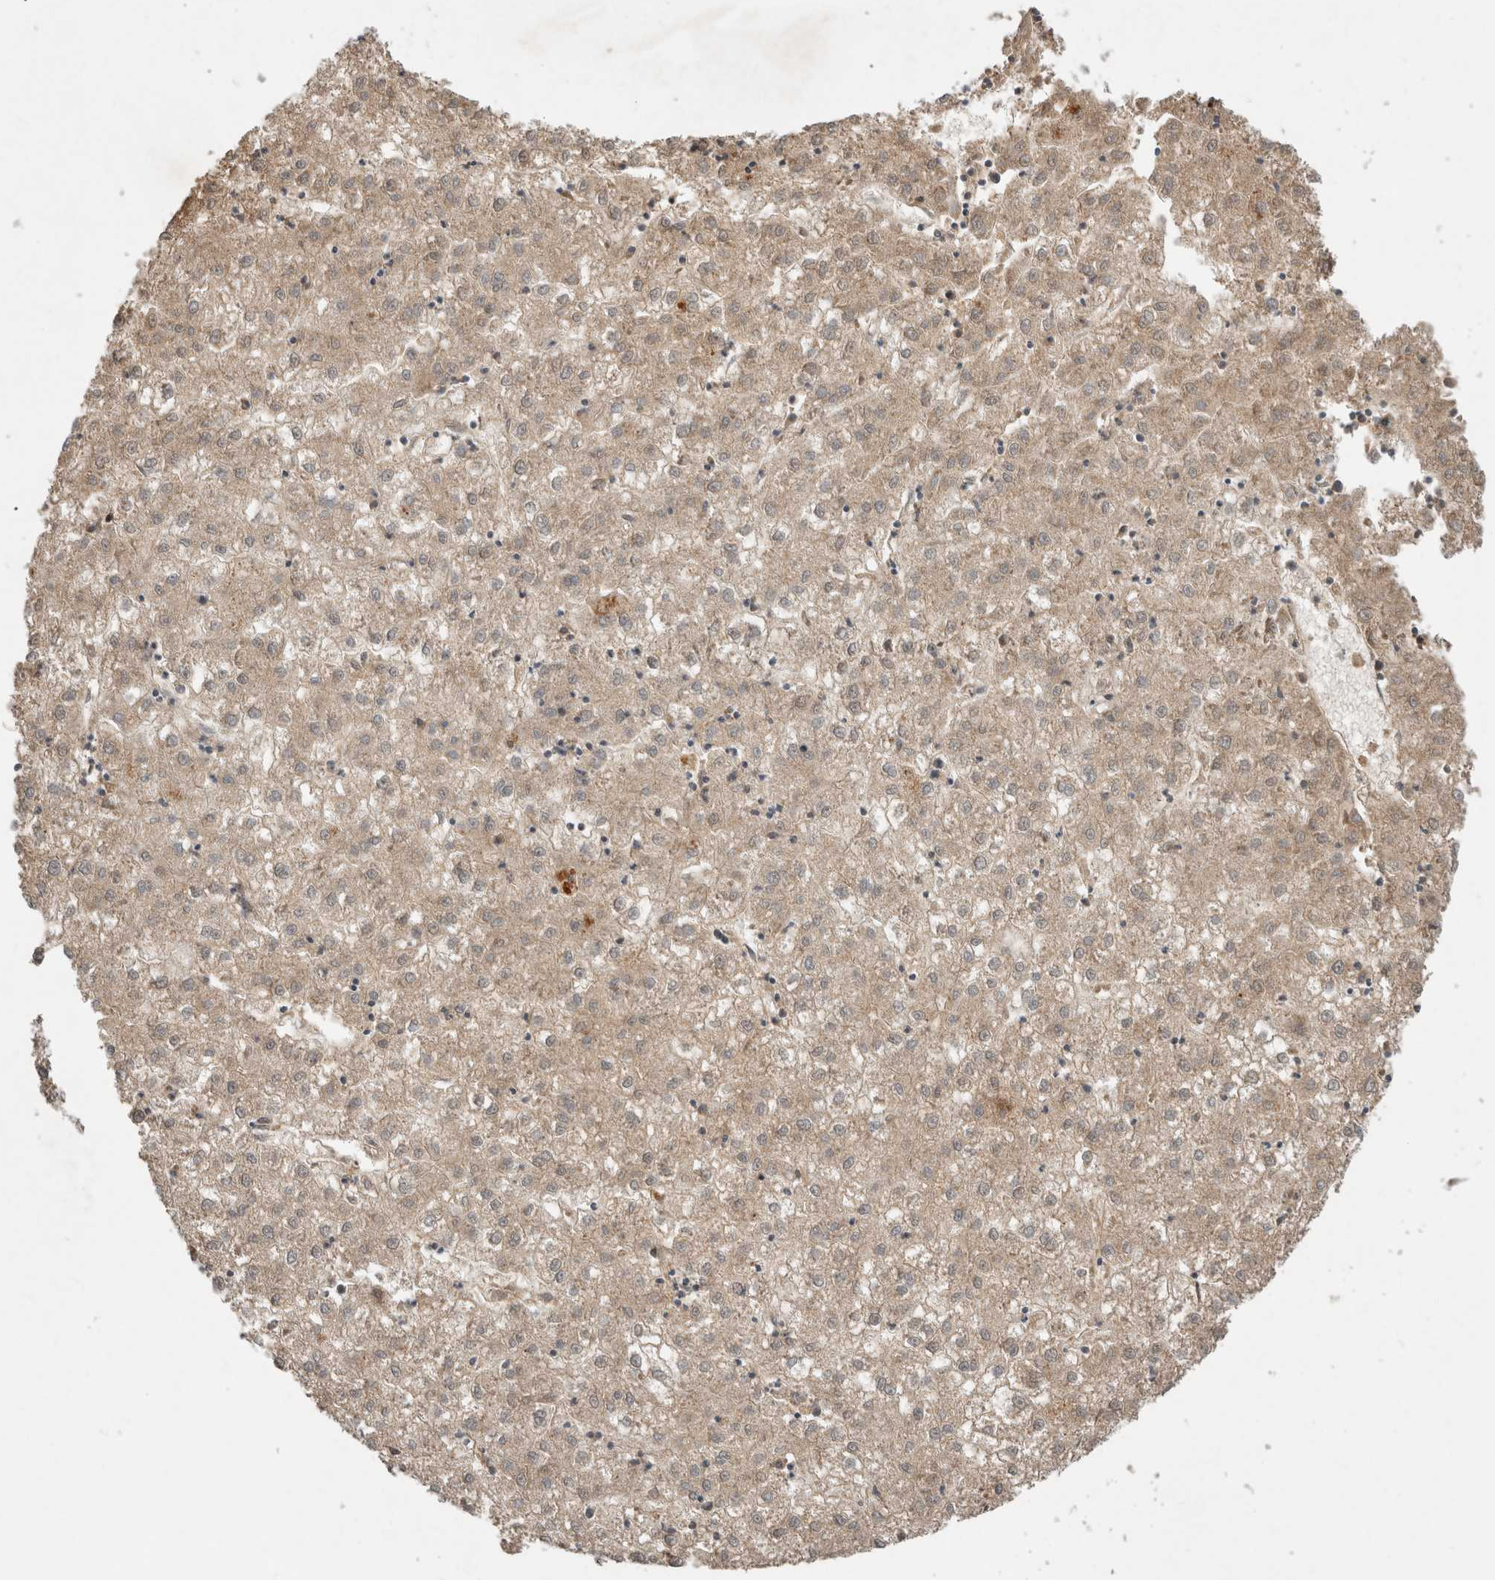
{"staining": {"intensity": "weak", "quantity": ">75%", "location": "cytoplasmic/membranous"}, "tissue": "liver cancer", "cell_type": "Tumor cells", "image_type": "cancer", "snomed": [{"axis": "morphology", "description": "Carcinoma, Hepatocellular, NOS"}, {"axis": "topography", "description": "Liver"}], "caption": "Immunohistochemical staining of liver hepatocellular carcinoma shows low levels of weak cytoplasmic/membranous protein positivity in about >75% of tumor cells.", "gene": "LOXL2", "patient": {"sex": "male", "age": 72}}